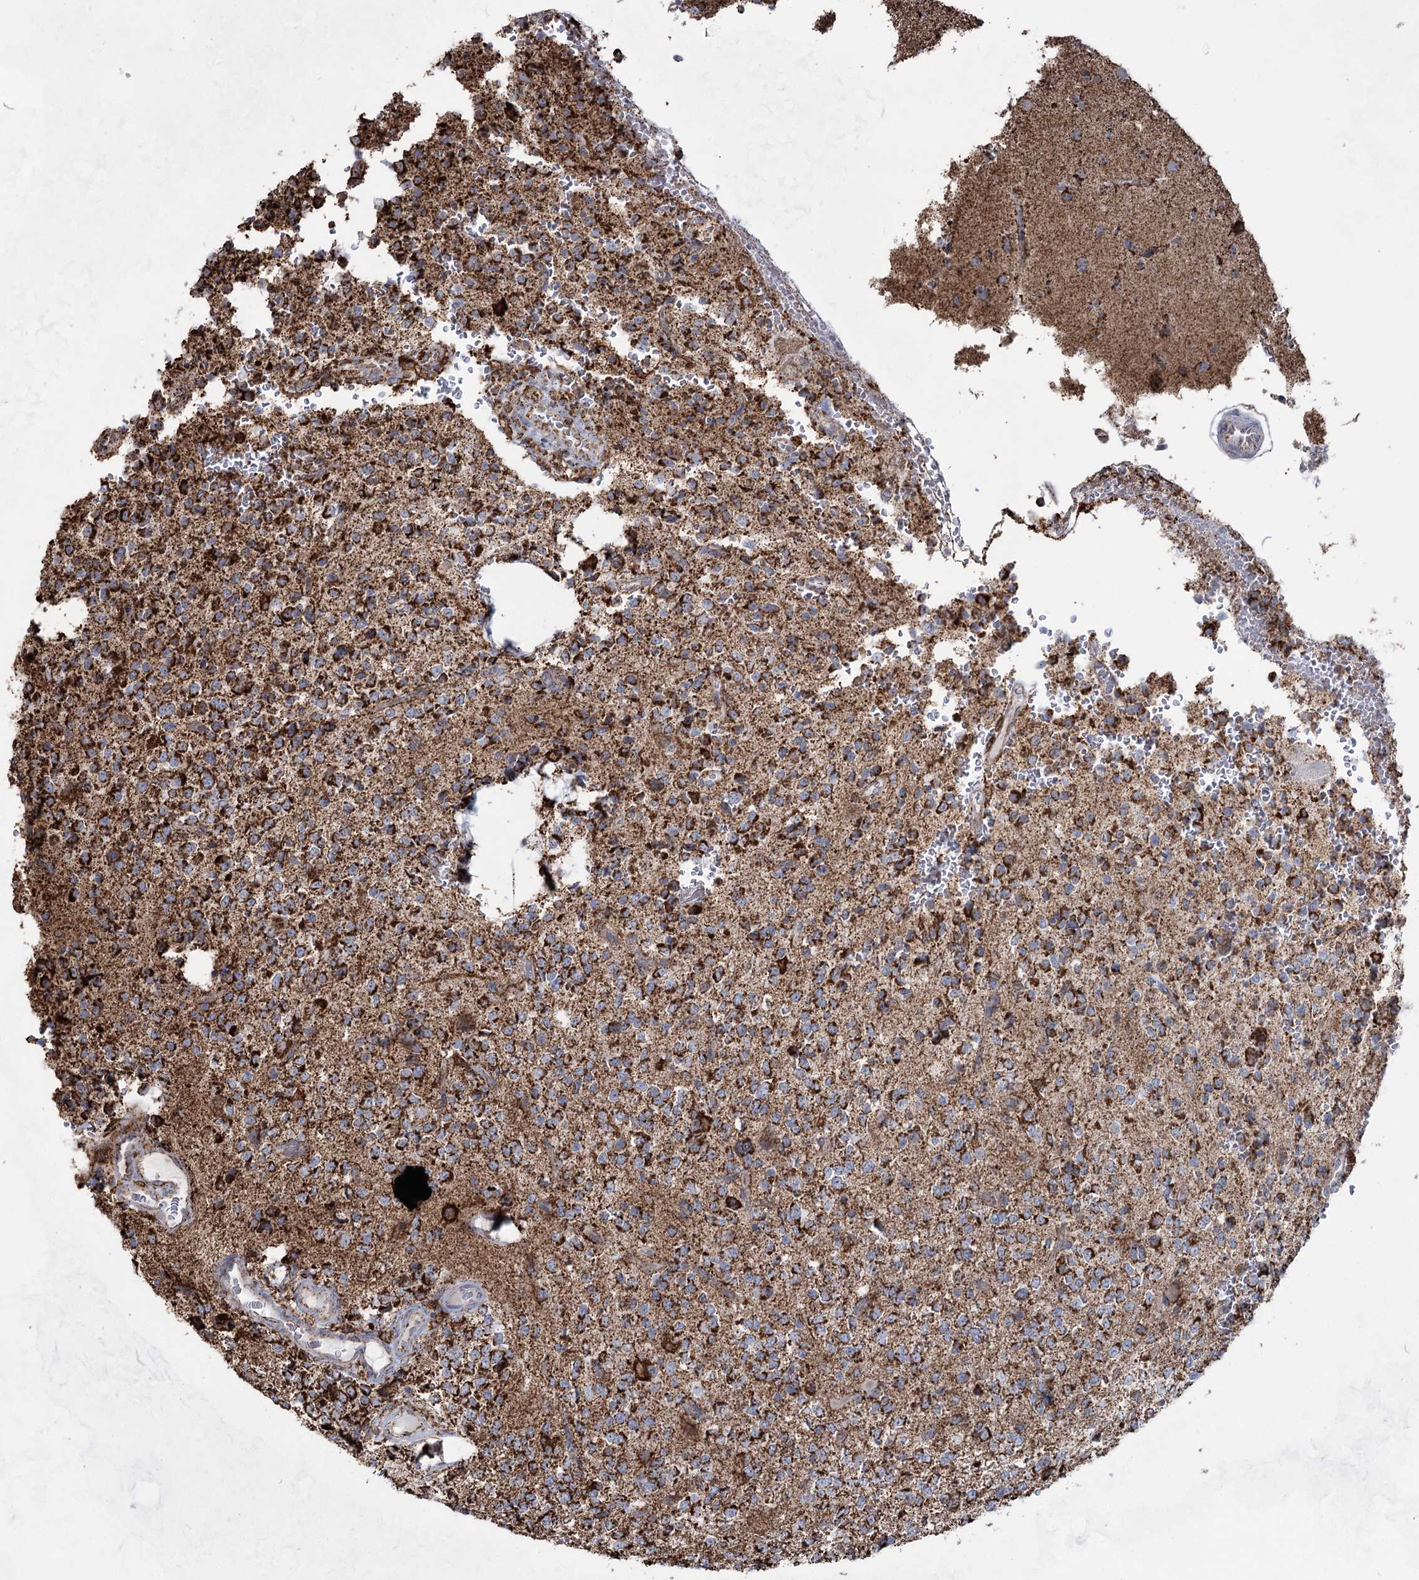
{"staining": {"intensity": "moderate", "quantity": ">75%", "location": "cytoplasmic/membranous"}, "tissue": "glioma", "cell_type": "Tumor cells", "image_type": "cancer", "snomed": [{"axis": "morphology", "description": "Glioma, malignant, High grade"}, {"axis": "topography", "description": "Brain"}], "caption": "A brown stain highlights moderate cytoplasmic/membranous positivity of a protein in malignant high-grade glioma tumor cells.", "gene": "CWF19L1", "patient": {"sex": "female", "age": 62}}